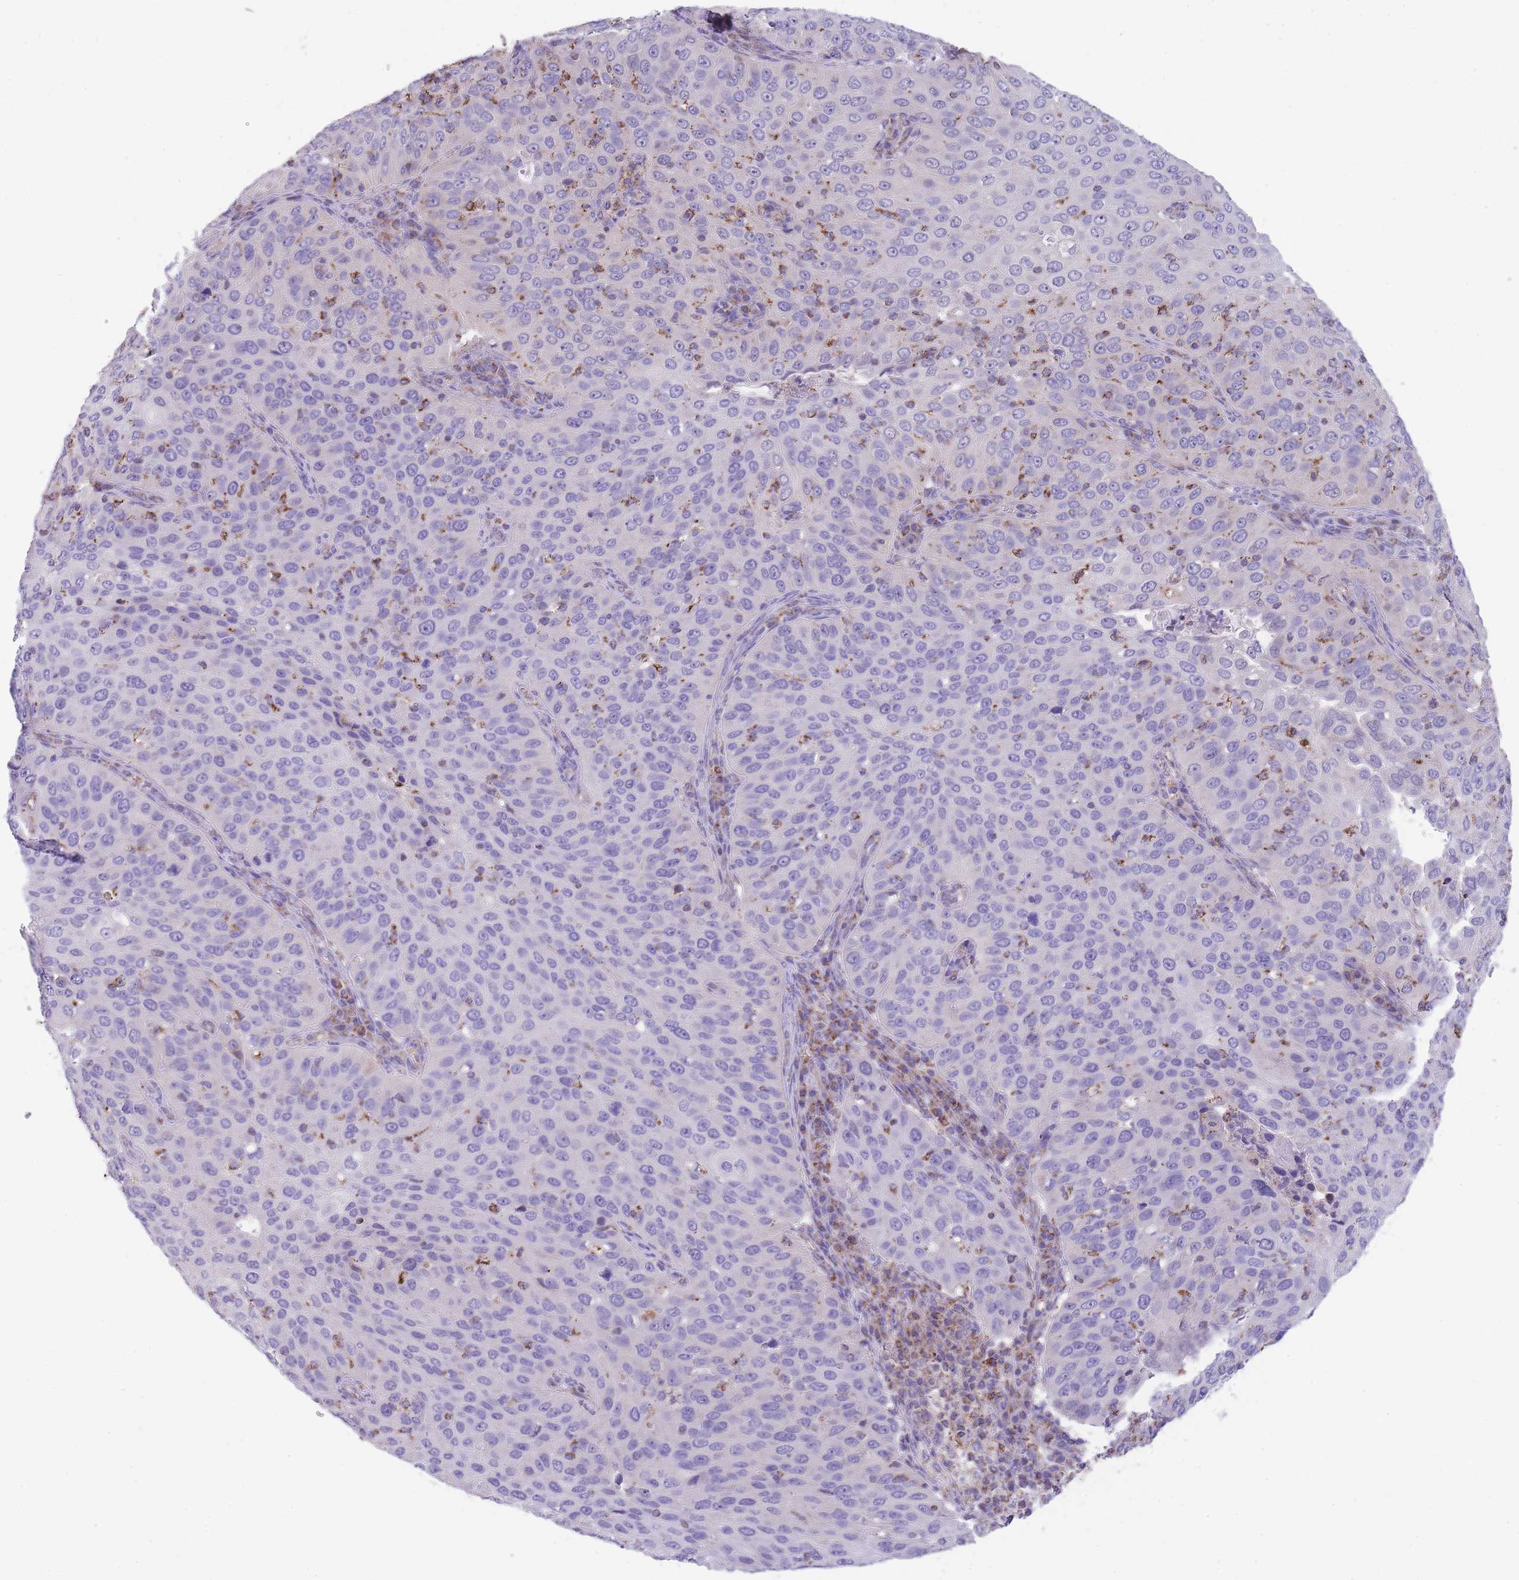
{"staining": {"intensity": "moderate", "quantity": "<25%", "location": "cytoplasmic/membranous"}, "tissue": "cervical cancer", "cell_type": "Tumor cells", "image_type": "cancer", "snomed": [{"axis": "morphology", "description": "Squamous cell carcinoma, NOS"}, {"axis": "topography", "description": "Cervix"}], "caption": "DAB (3,3'-diaminobenzidine) immunohistochemical staining of human cervical squamous cell carcinoma reveals moderate cytoplasmic/membranous protein expression in about <25% of tumor cells.", "gene": "ST3GAL3", "patient": {"sex": "female", "age": 36}}